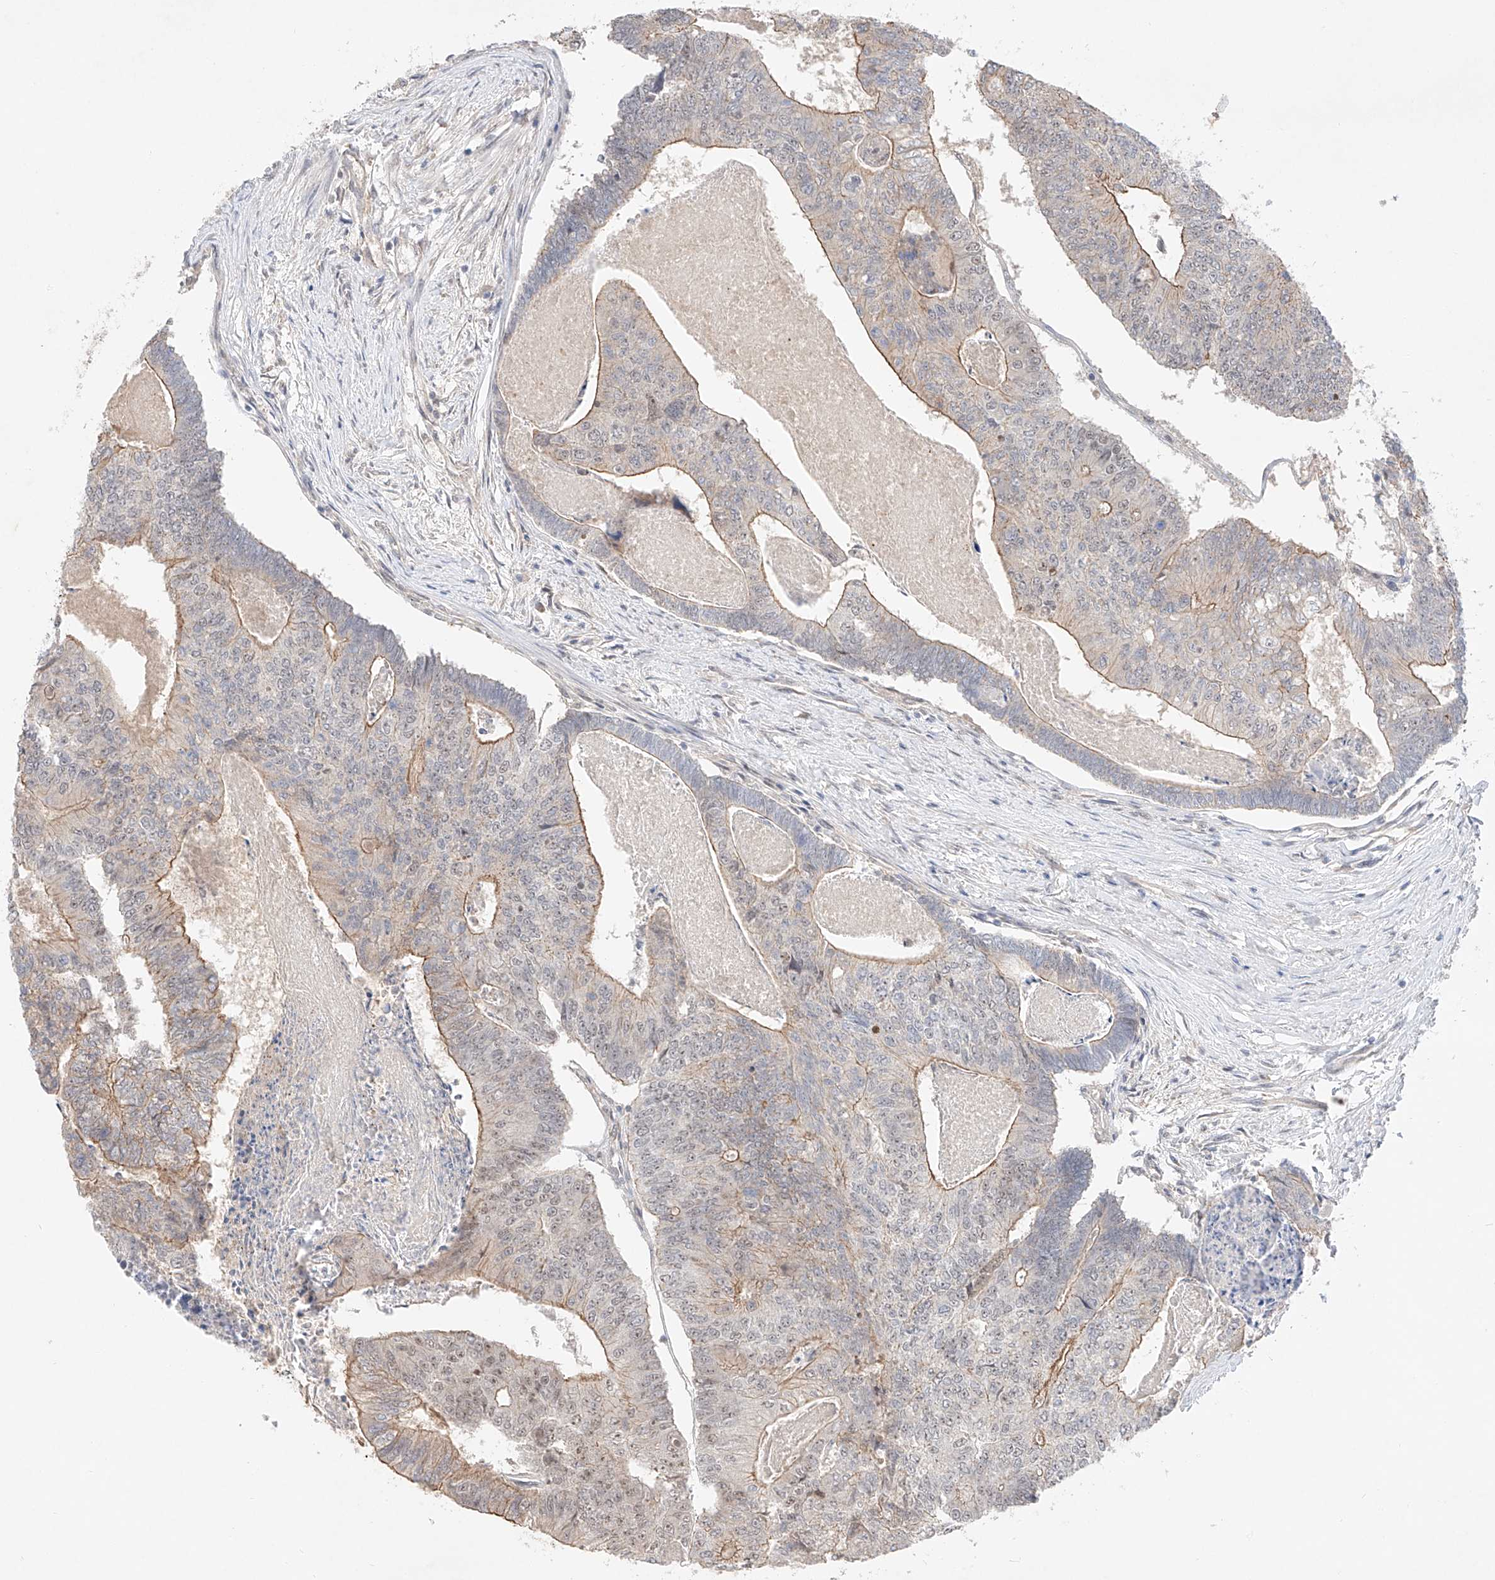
{"staining": {"intensity": "moderate", "quantity": "25%-75%", "location": "cytoplasmic/membranous"}, "tissue": "colorectal cancer", "cell_type": "Tumor cells", "image_type": "cancer", "snomed": [{"axis": "morphology", "description": "Adenocarcinoma, NOS"}, {"axis": "topography", "description": "Colon"}], "caption": "This is an image of immunohistochemistry (IHC) staining of colorectal cancer, which shows moderate staining in the cytoplasmic/membranous of tumor cells.", "gene": "IL22RA2", "patient": {"sex": "female", "age": 67}}